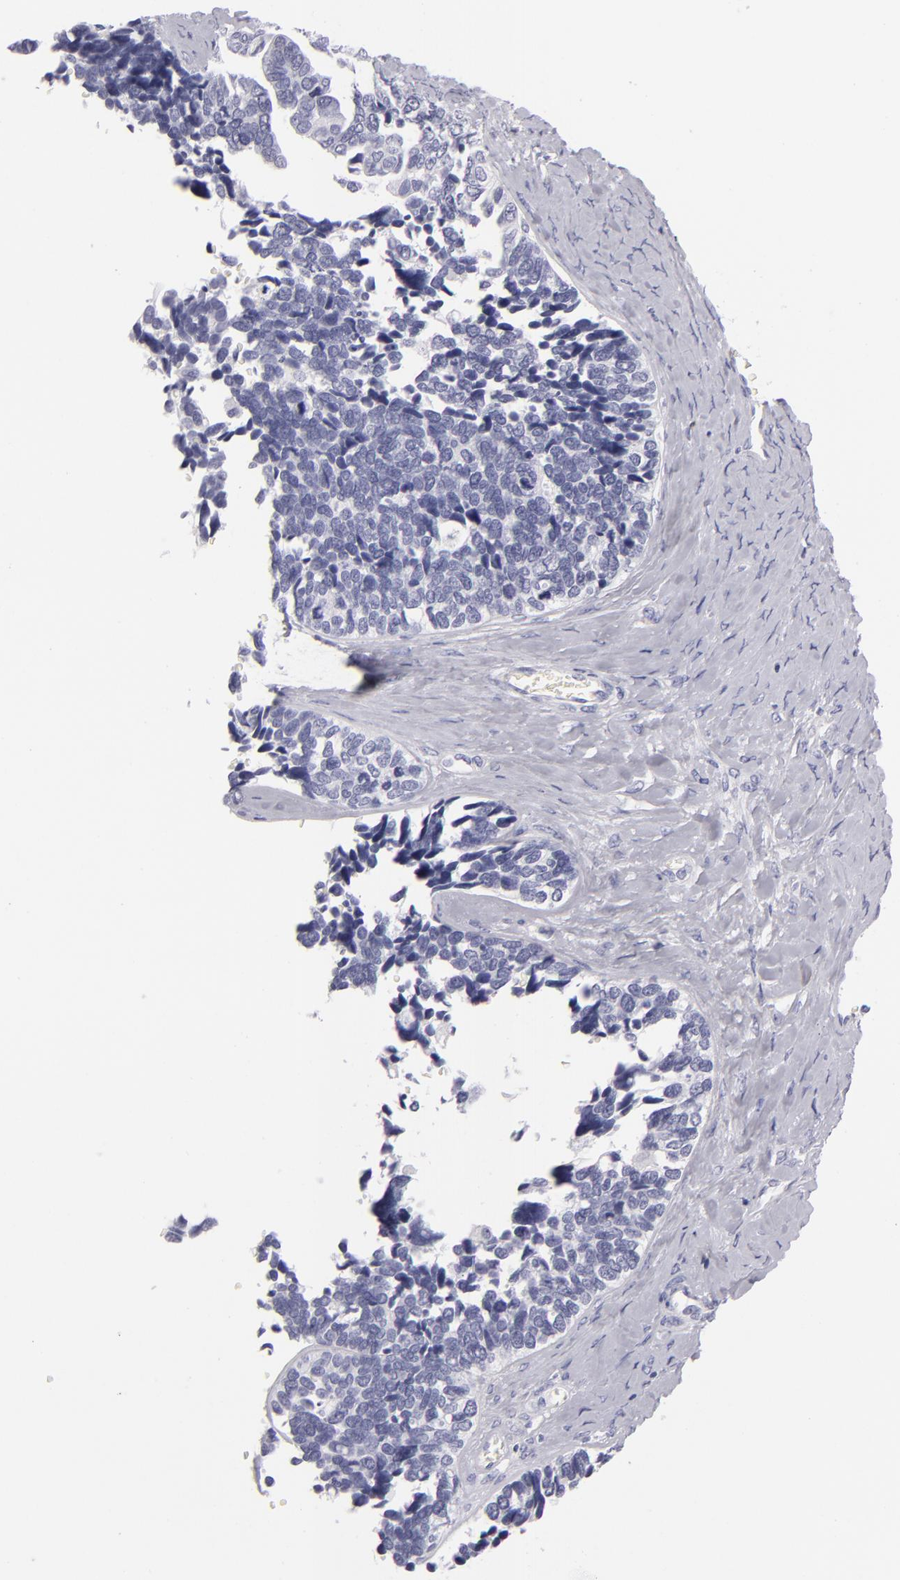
{"staining": {"intensity": "negative", "quantity": "none", "location": "none"}, "tissue": "ovarian cancer", "cell_type": "Tumor cells", "image_type": "cancer", "snomed": [{"axis": "morphology", "description": "Cystadenocarcinoma, serous, NOS"}, {"axis": "topography", "description": "Ovary"}], "caption": "Tumor cells show no significant positivity in ovarian cancer. (DAB (3,3'-diaminobenzidine) immunohistochemistry, high magnification).", "gene": "VIL1", "patient": {"sex": "female", "age": 77}}